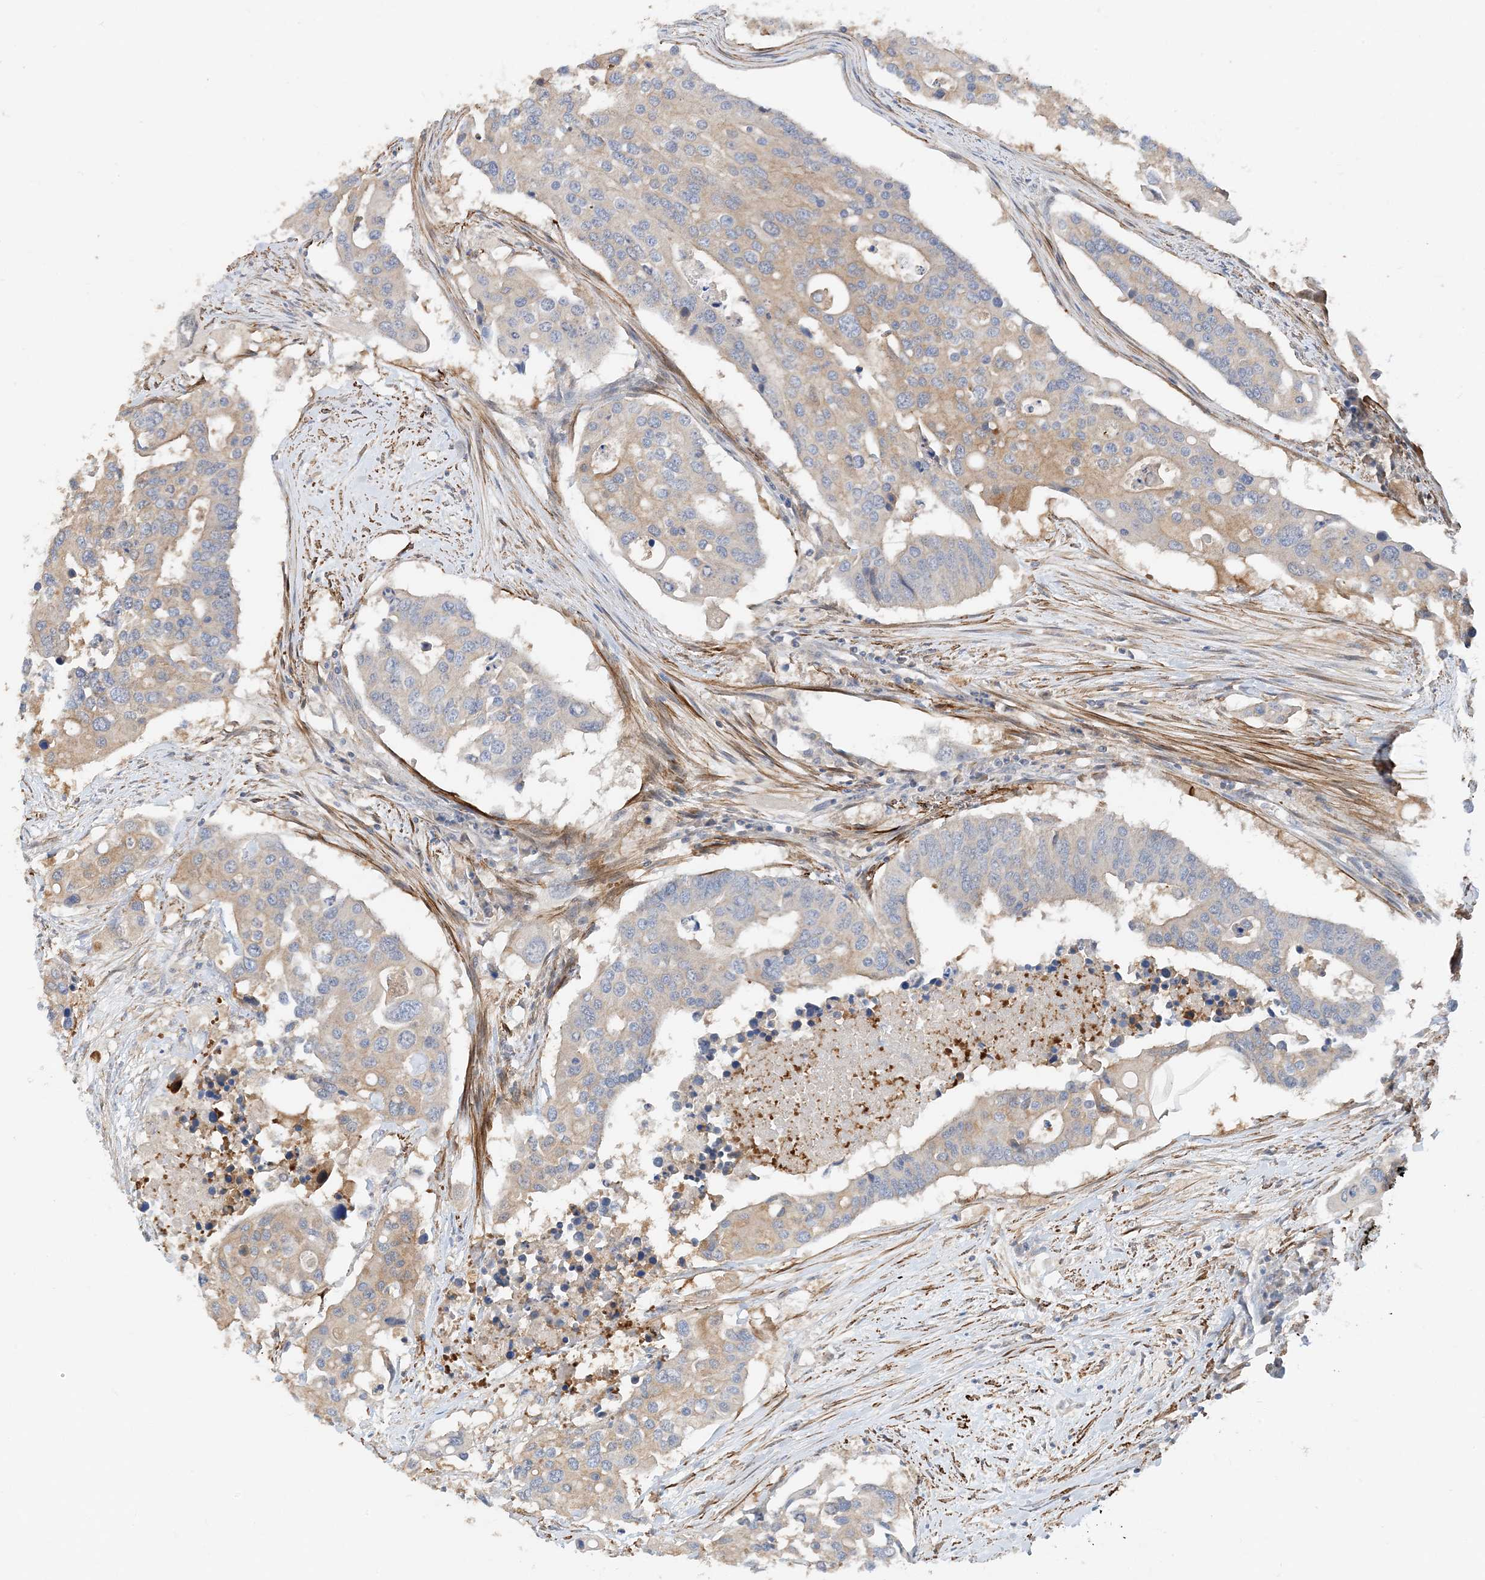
{"staining": {"intensity": "weak", "quantity": "25%-75%", "location": "cytoplasmic/membranous"}, "tissue": "colorectal cancer", "cell_type": "Tumor cells", "image_type": "cancer", "snomed": [{"axis": "morphology", "description": "Adenocarcinoma, NOS"}, {"axis": "topography", "description": "Colon"}], "caption": "Tumor cells reveal low levels of weak cytoplasmic/membranous positivity in about 25%-75% of cells in colorectal cancer (adenocarcinoma).", "gene": "KIFBP", "patient": {"sex": "male", "age": 77}}